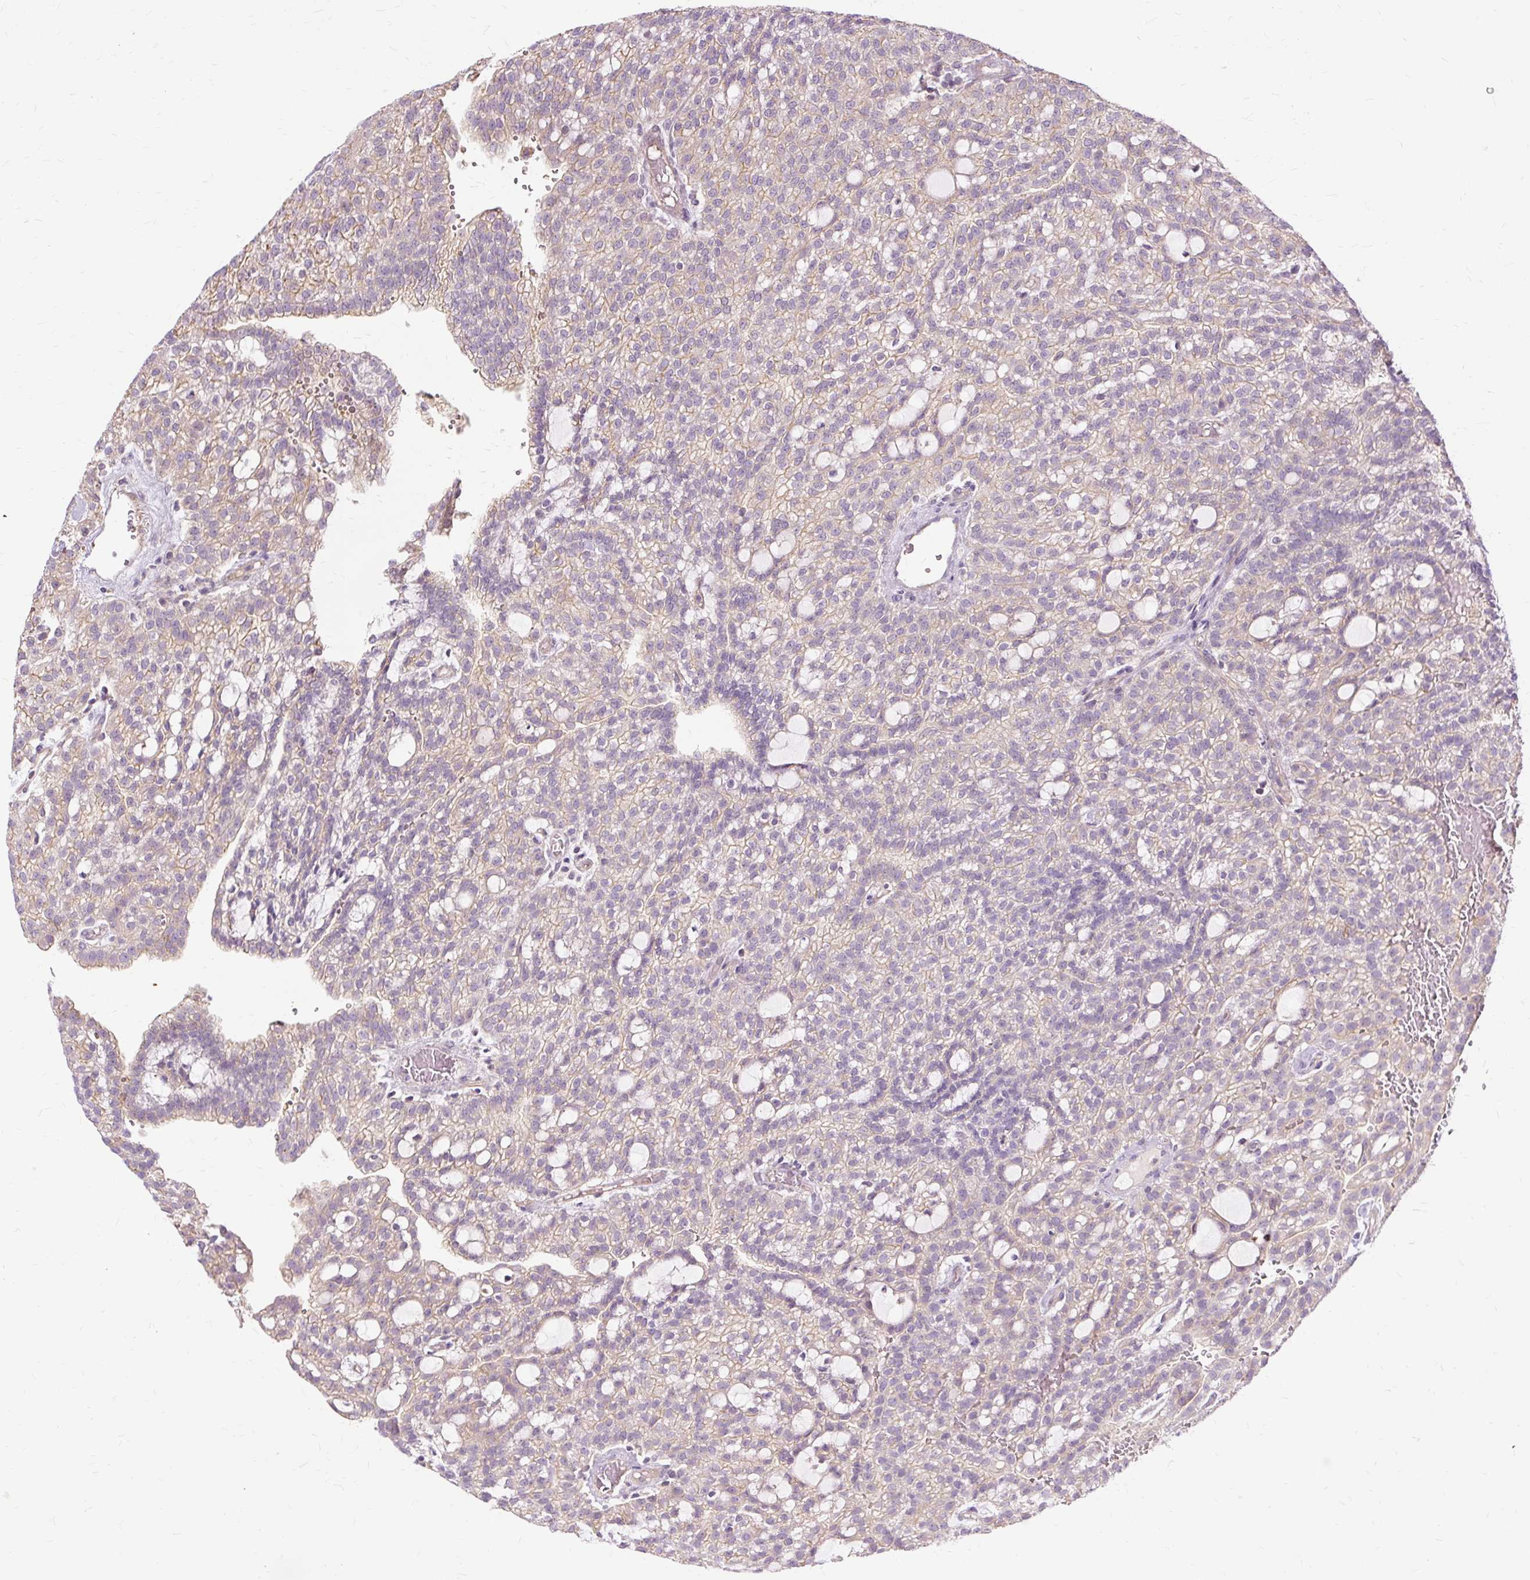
{"staining": {"intensity": "weak", "quantity": "<25%", "location": "cytoplasmic/membranous"}, "tissue": "renal cancer", "cell_type": "Tumor cells", "image_type": "cancer", "snomed": [{"axis": "morphology", "description": "Adenocarcinoma, NOS"}, {"axis": "topography", "description": "Kidney"}], "caption": "This image is of renal cancer (adenocarcinoma) stained with immunohistochemistry to label a protein in brown with the nuclei are counter-stained blue. There is no expression in tumor cells.", "gene": "TSPAN8", "patient": {"sex": "male", "age": 63}}